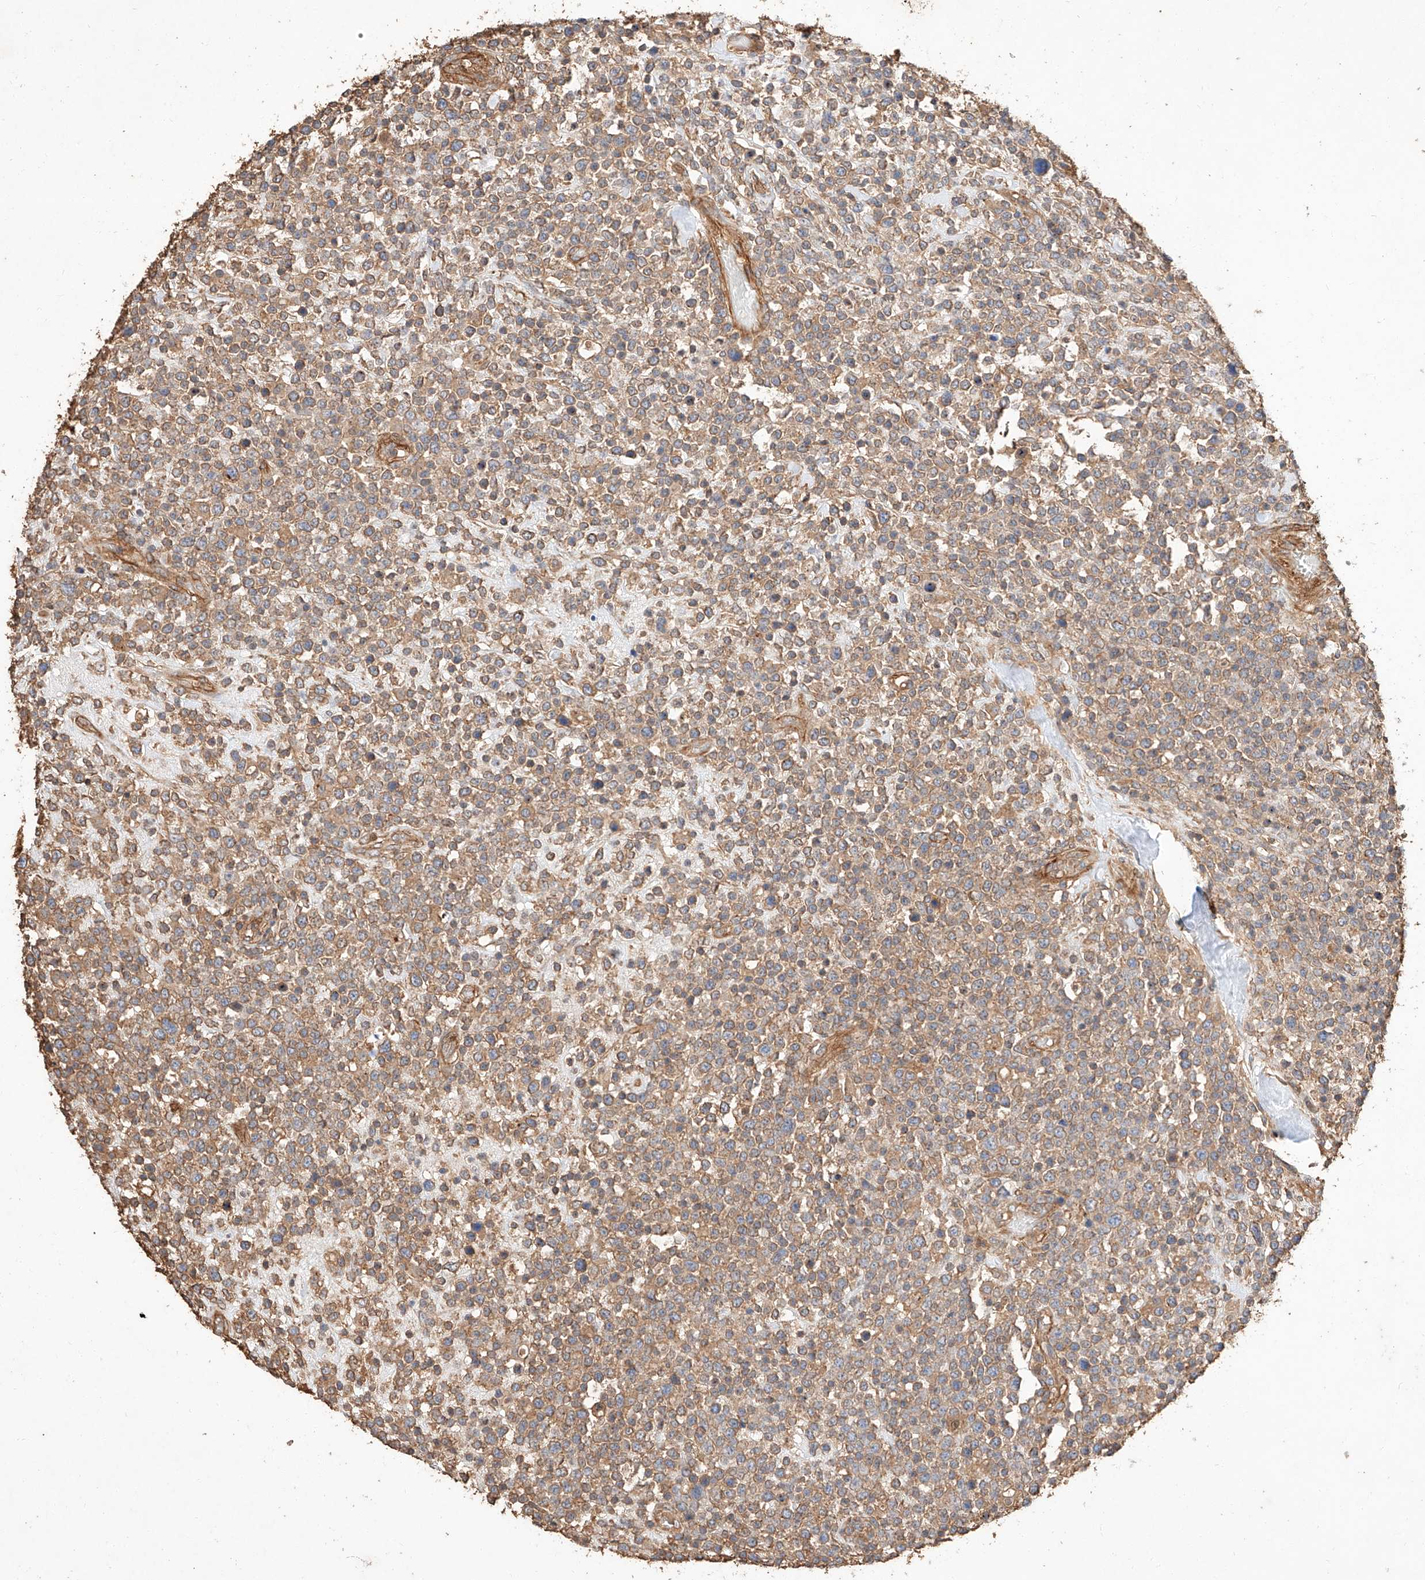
{"staining": {"intensity": "moderate", "quantity": ">75%", "location": "cytoplasmic/membranous"}, "tissue": "lymphoma", "cell_type": "Tumor cells", "image_type": "cancer", "snomed": [{"axis": "morphology", "description": "Malignant lymphoma, non-Hodgkin's type, High grade"}, {"axis": "topography", "description": "Colon"}], "caption": "Immunohistochemistry (DAB) staining of high-grade malignant lymphoma, non-Hodgkin's type displays moderate cytoplasmic/membranous protein positivity in approximately >75% of tumor cells.", "gene": "GHDC", "patient": {"sex": "female", "age": 53}}